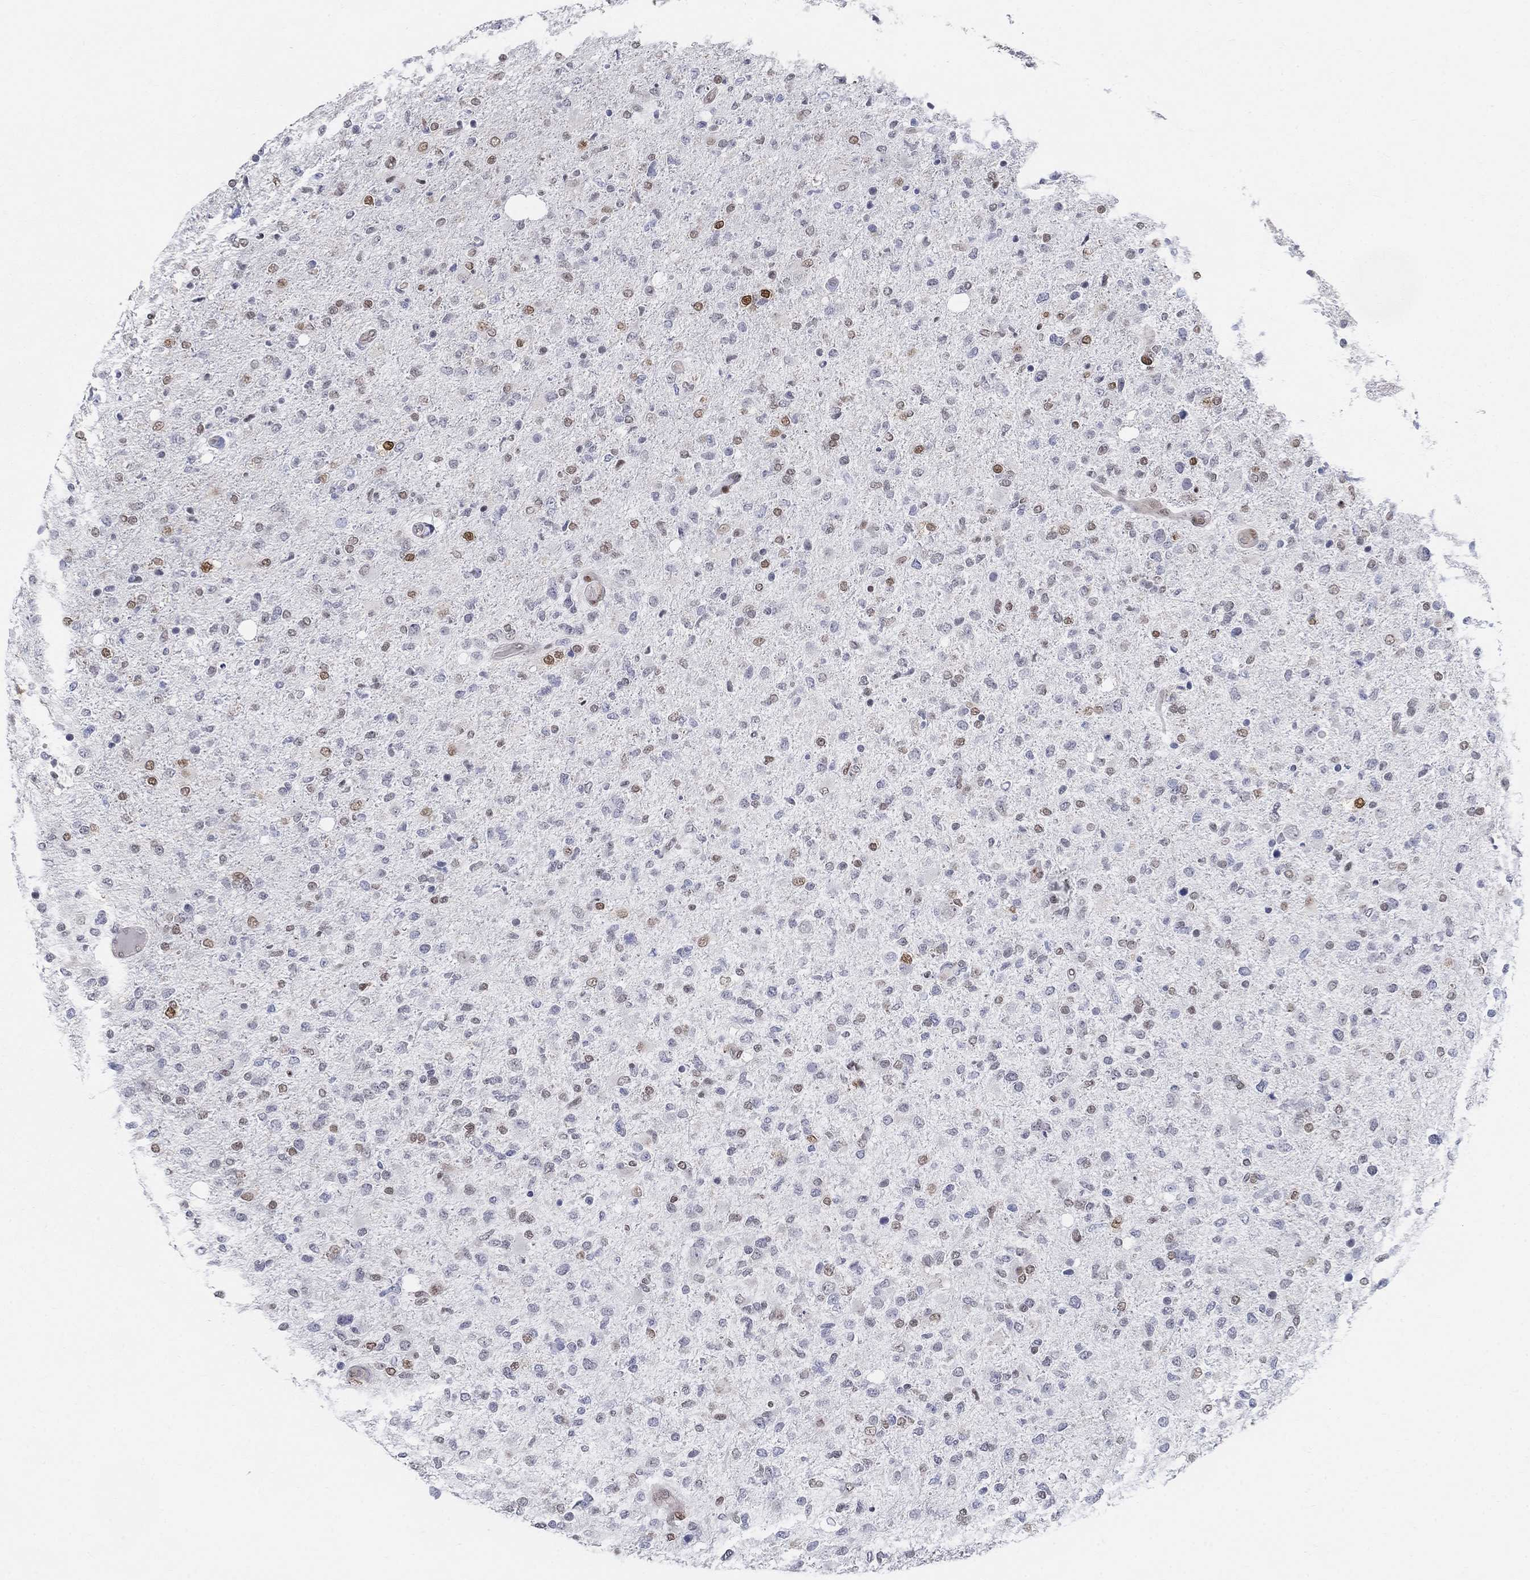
{"staining": {"intensity": "moderate", "quantity": "<25%", "location": "nuclear"}, "tissue": "glioma", "cell_type": "Tumor cells", "image_type": "cancer", "snomed": [{"axis": "morphology", "description": "Glioma, malignant, High grade"}, {"axis": "topography", "description": "Cerebral cortex"}], "caption": "This histopathology image shows high-grade glioma (malignant) stained with IHC to label a protein in brown. The nuclear of tumor cells show moderate positivity for the protein. Nuclei are counter-stained blue.", "gene": "CENPE", "patient": {"sex": "male", "age": 70}}